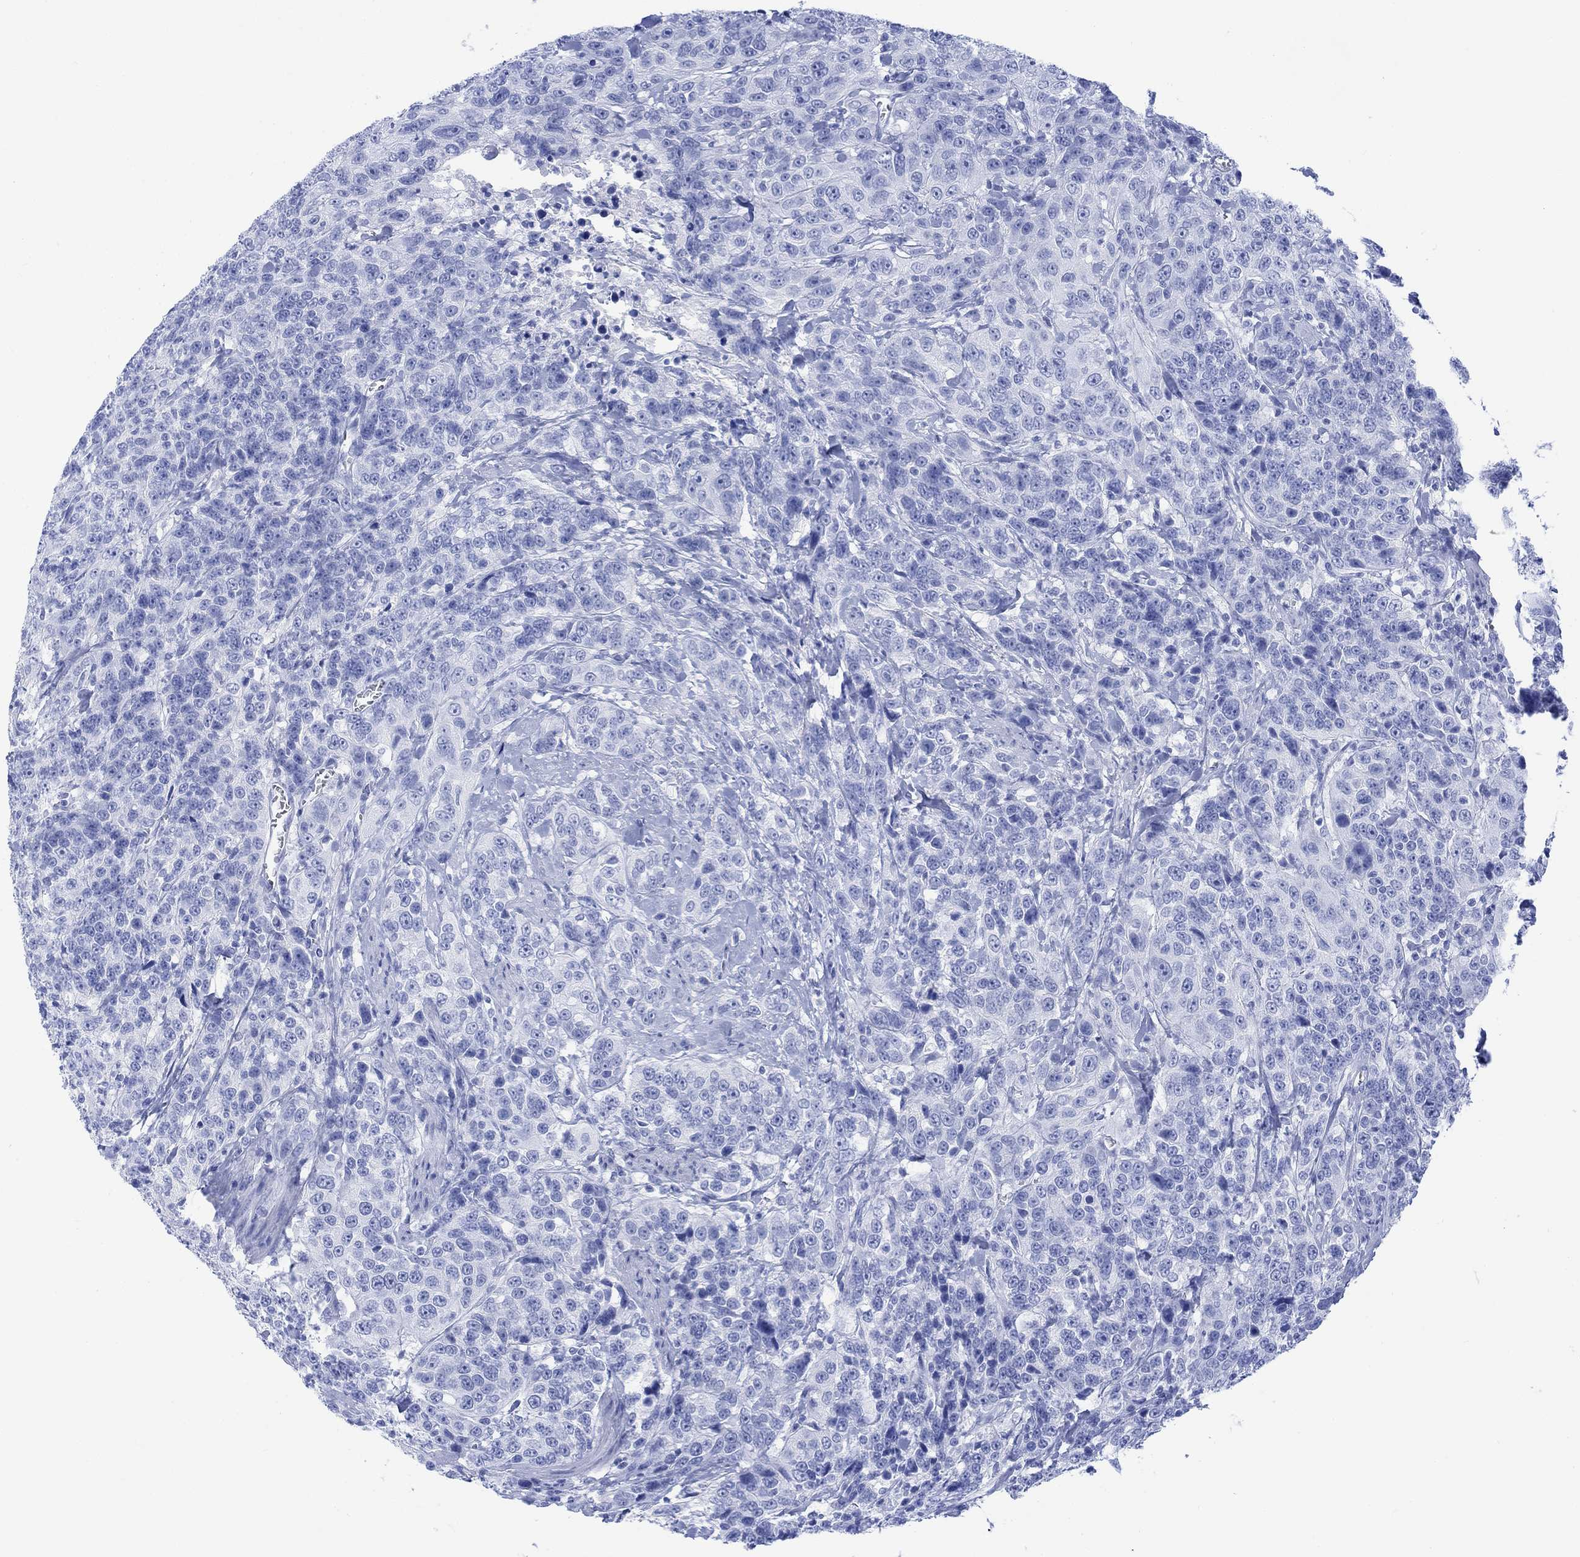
{"staining": {"intensity": "negative", "quantity": "none", "location": "none"}, "tissue": "urothelial cancer", "cell_type": "Tumor cells", "image_type": "cancer", "snomed": [{"axis": "morphology", "description": "Urothelial carcinoma, NOS"}, {"axis": "morphology", "description": "Urothelial carcinoma, High grade"}, {"axis": "topography", "description": "Urinary bladder"}], "caption": "The image demonstrates no significant staining in tumor cells of urothelial cancer.", "gene": "CELF4", "patient": {"sex": "female", "age": 73}}